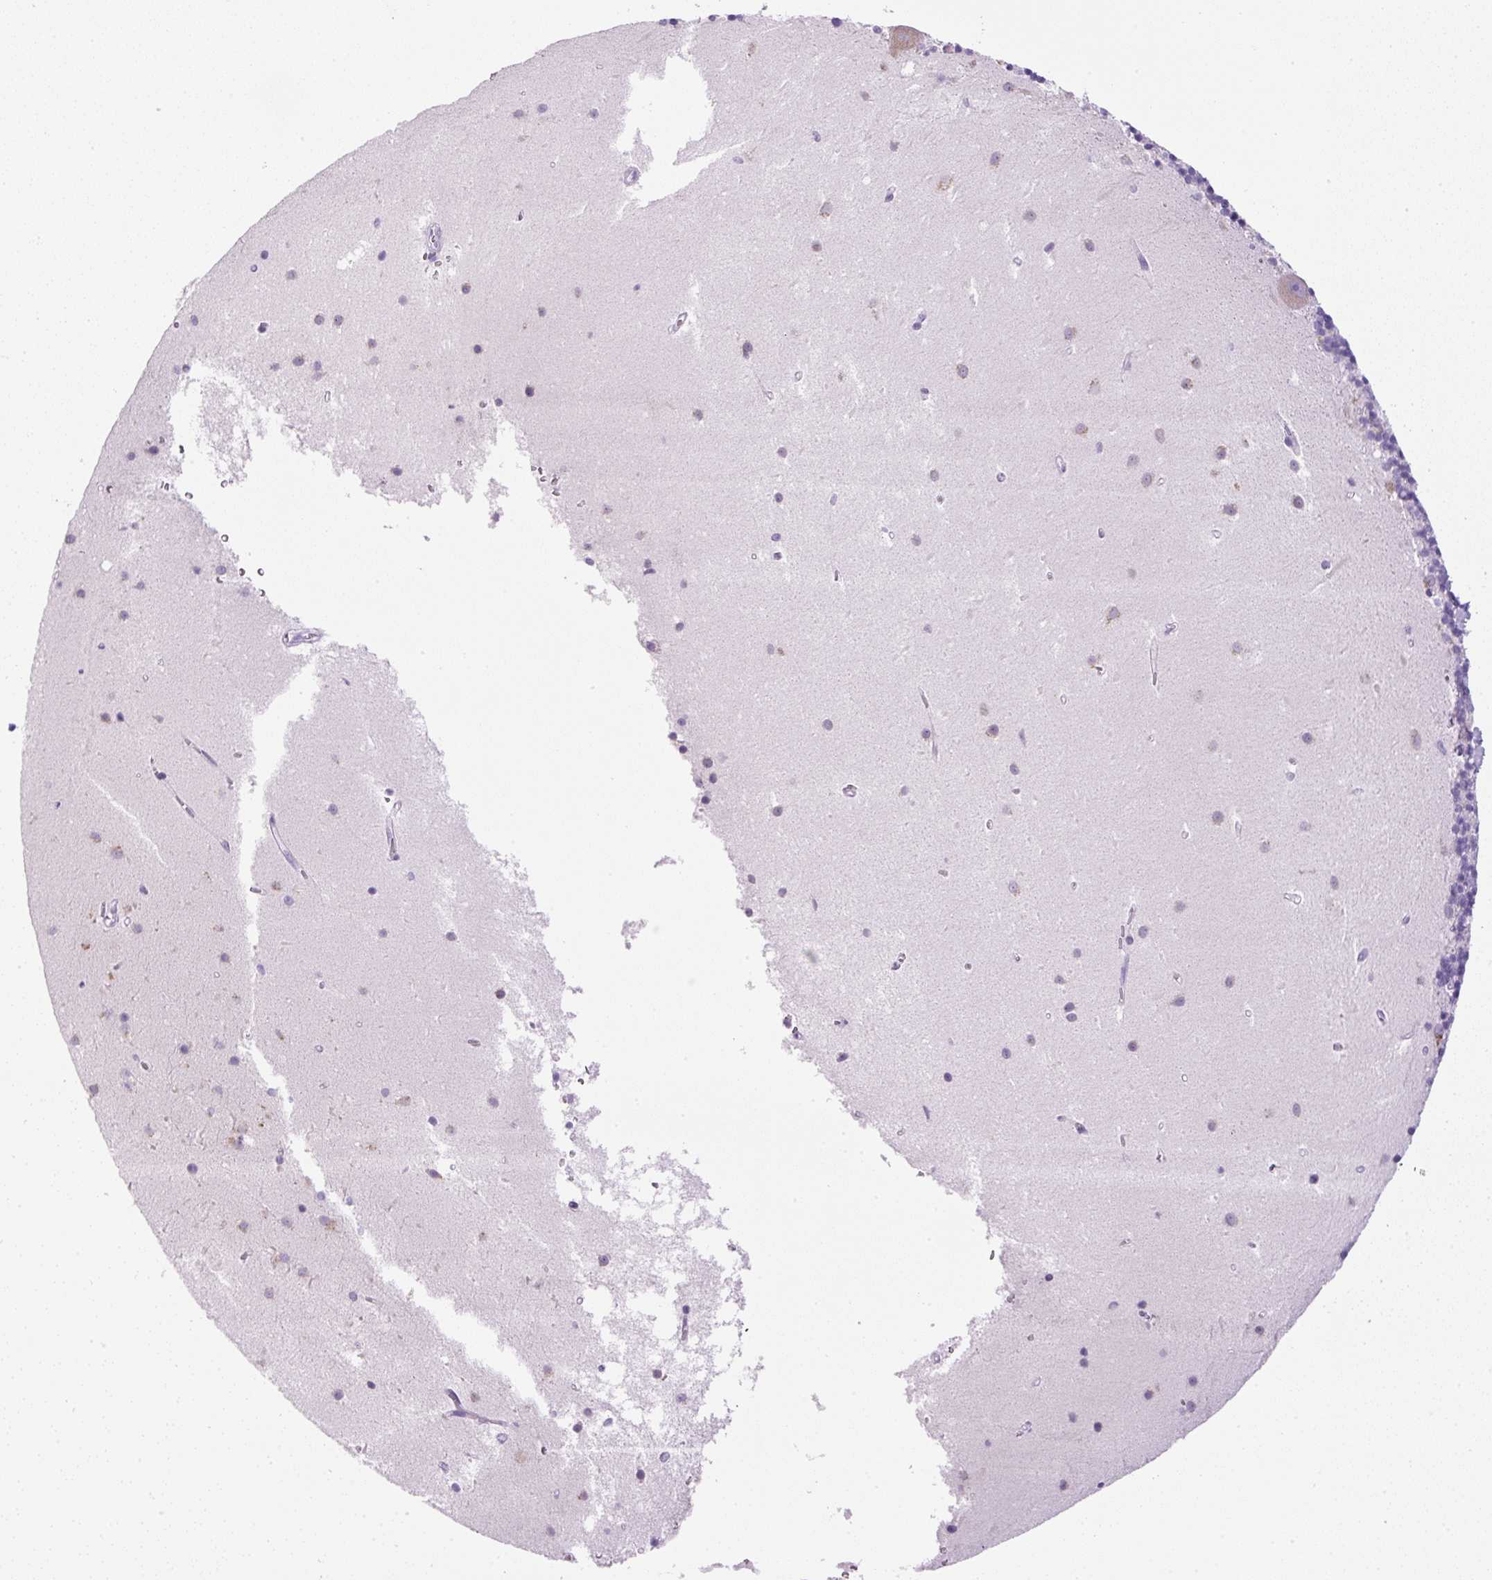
{"staining": {"intensity": "negative", "quantity": "none", "location": "none"}, "tissue": "cerebellum", "cell_type": "Cells in granular layer", "image_type": "normal", "snomed": [{"axis": "morphology", "description": "Normal tissue, NOS"}, {"axis": "topography", "description": "Cerebellum"}], "caption": "Cells in granular layer are negative for protein expression in unremarkable human cerebellum. (DAB (3,3'-diaminobenzidine) immunohistochemistry, high magnification).", "gene": "RHBDD2", "patient": {"sex": "male", "age": 54}}